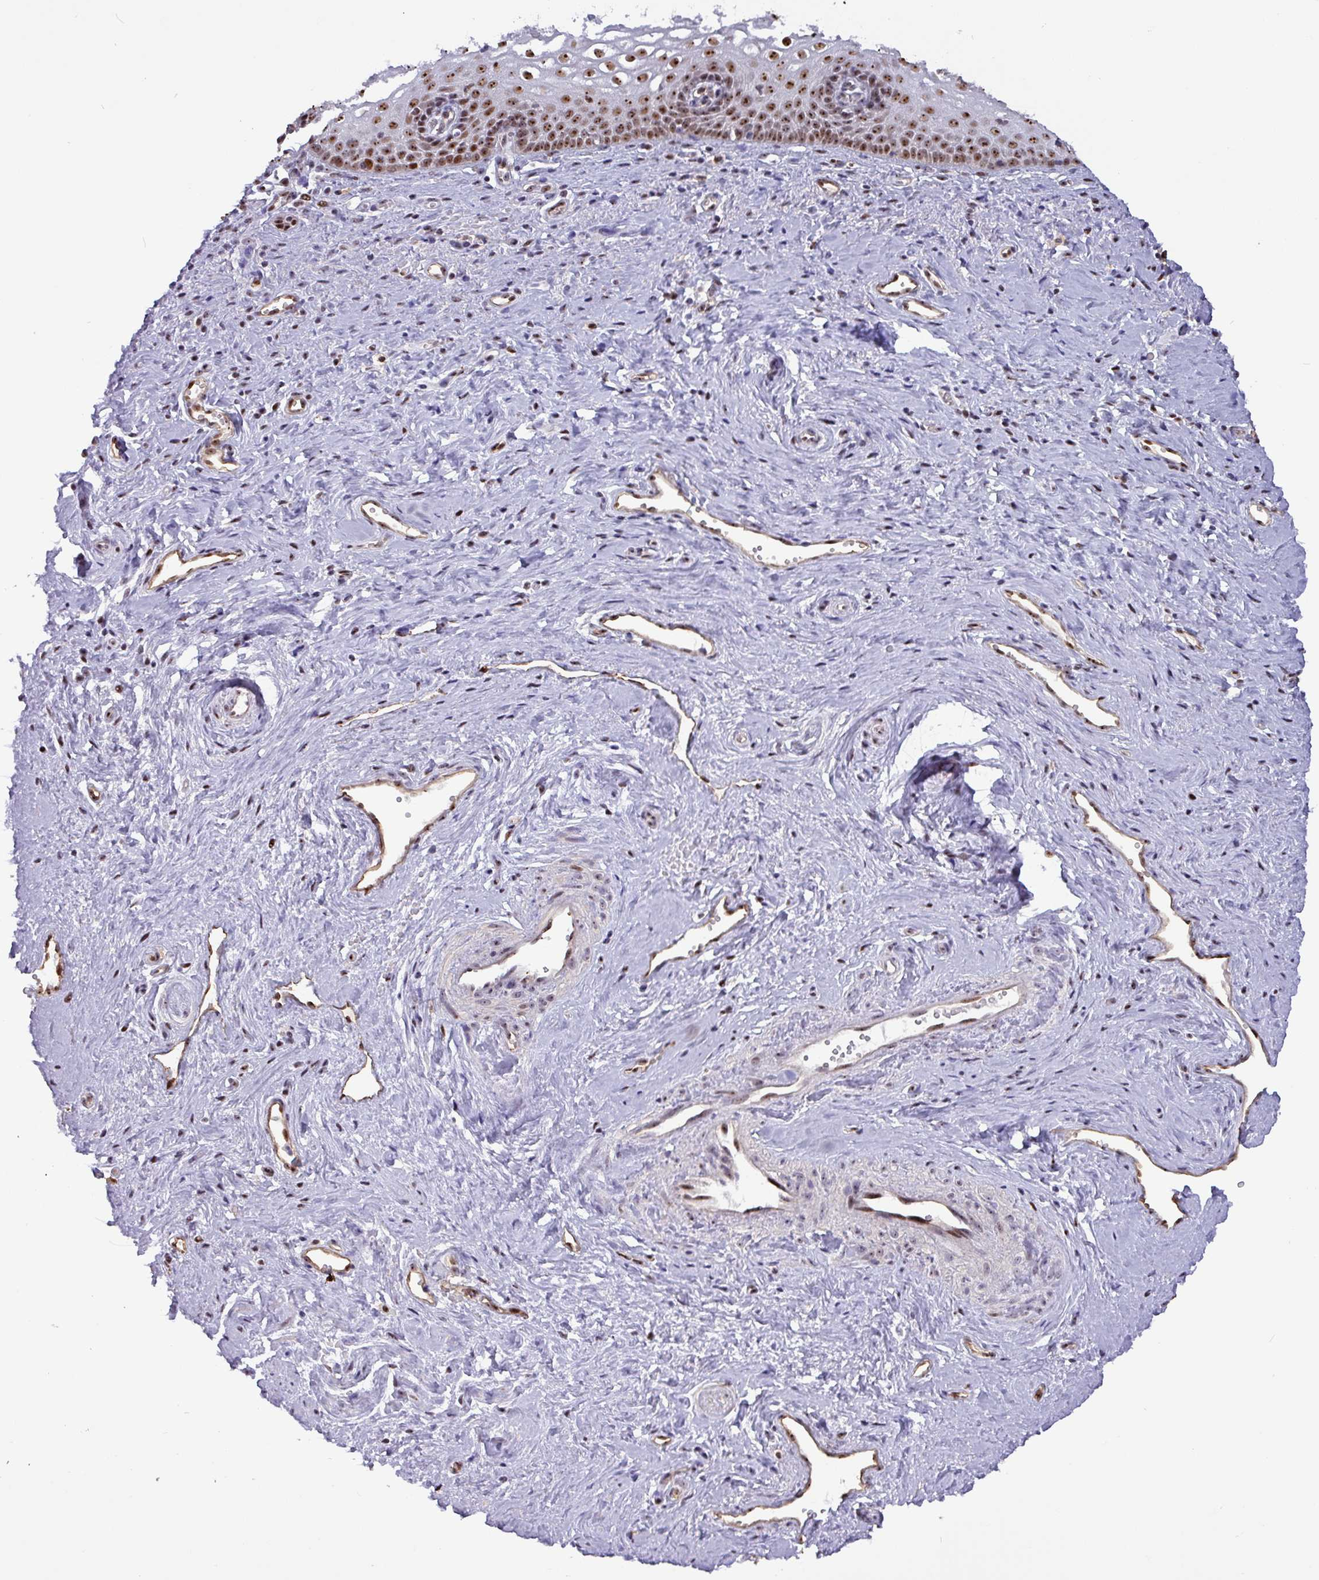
{"staining": {"intensity": "strong", "quantity": ">75%", "location": "nuclear"}, "tissue": "vagina", "cell_type": "Squamous epithelial cells", "image_type": "normal", "snomed": [{"axis": "morphology", "description": "Normal tissue, NOS"}, {"axis": "topography", "description": "Vagina"}], "caption": "High-power microscopy captured an immunohistochemistry micrograph of unremarkable vagina, revealing strong nuclear staining in about >75% of squamous epithelial cells.", "gene": "RRN3", "patient": {"sex": "female", "age": 59}}